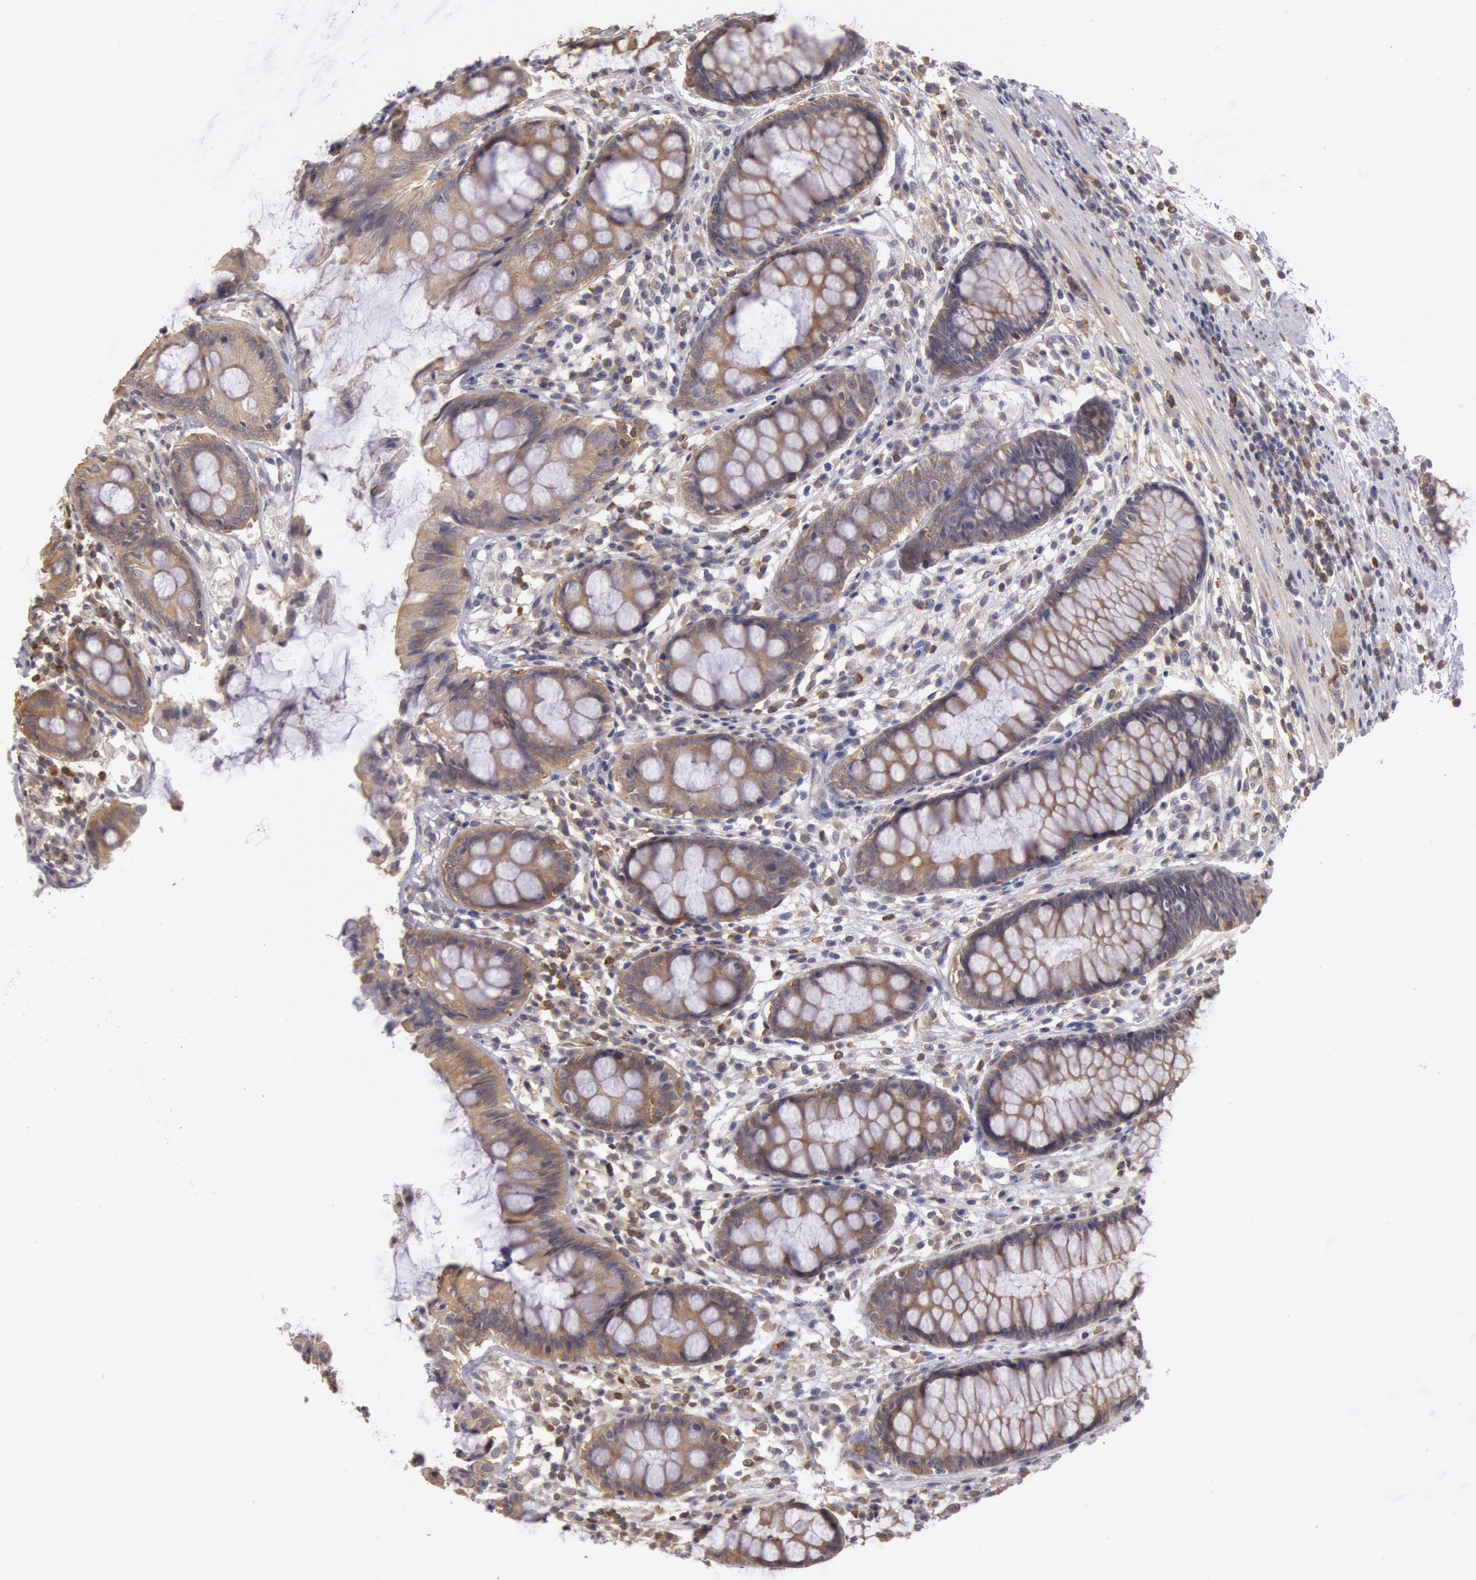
{"staining": {"intensity": "moderate", "quantity": ">75%", "location": "cytoplasmic/membranous"}, "tissue": "rectum", "cell_type": "Glandular cells", "image_type": "normal", "snomed": [{"axis": "morphology", "description": "Normal tissue, NOS"}, {"axis": "topography", "description": "Rectum"}], "caption": "Protein analysis of unremarkable rectum displays moderate cytoplasmic/membranous expression in about >75% of glandular cells.", "gene": "NMT2", "patient": {"sex": "female", "age": 66}}